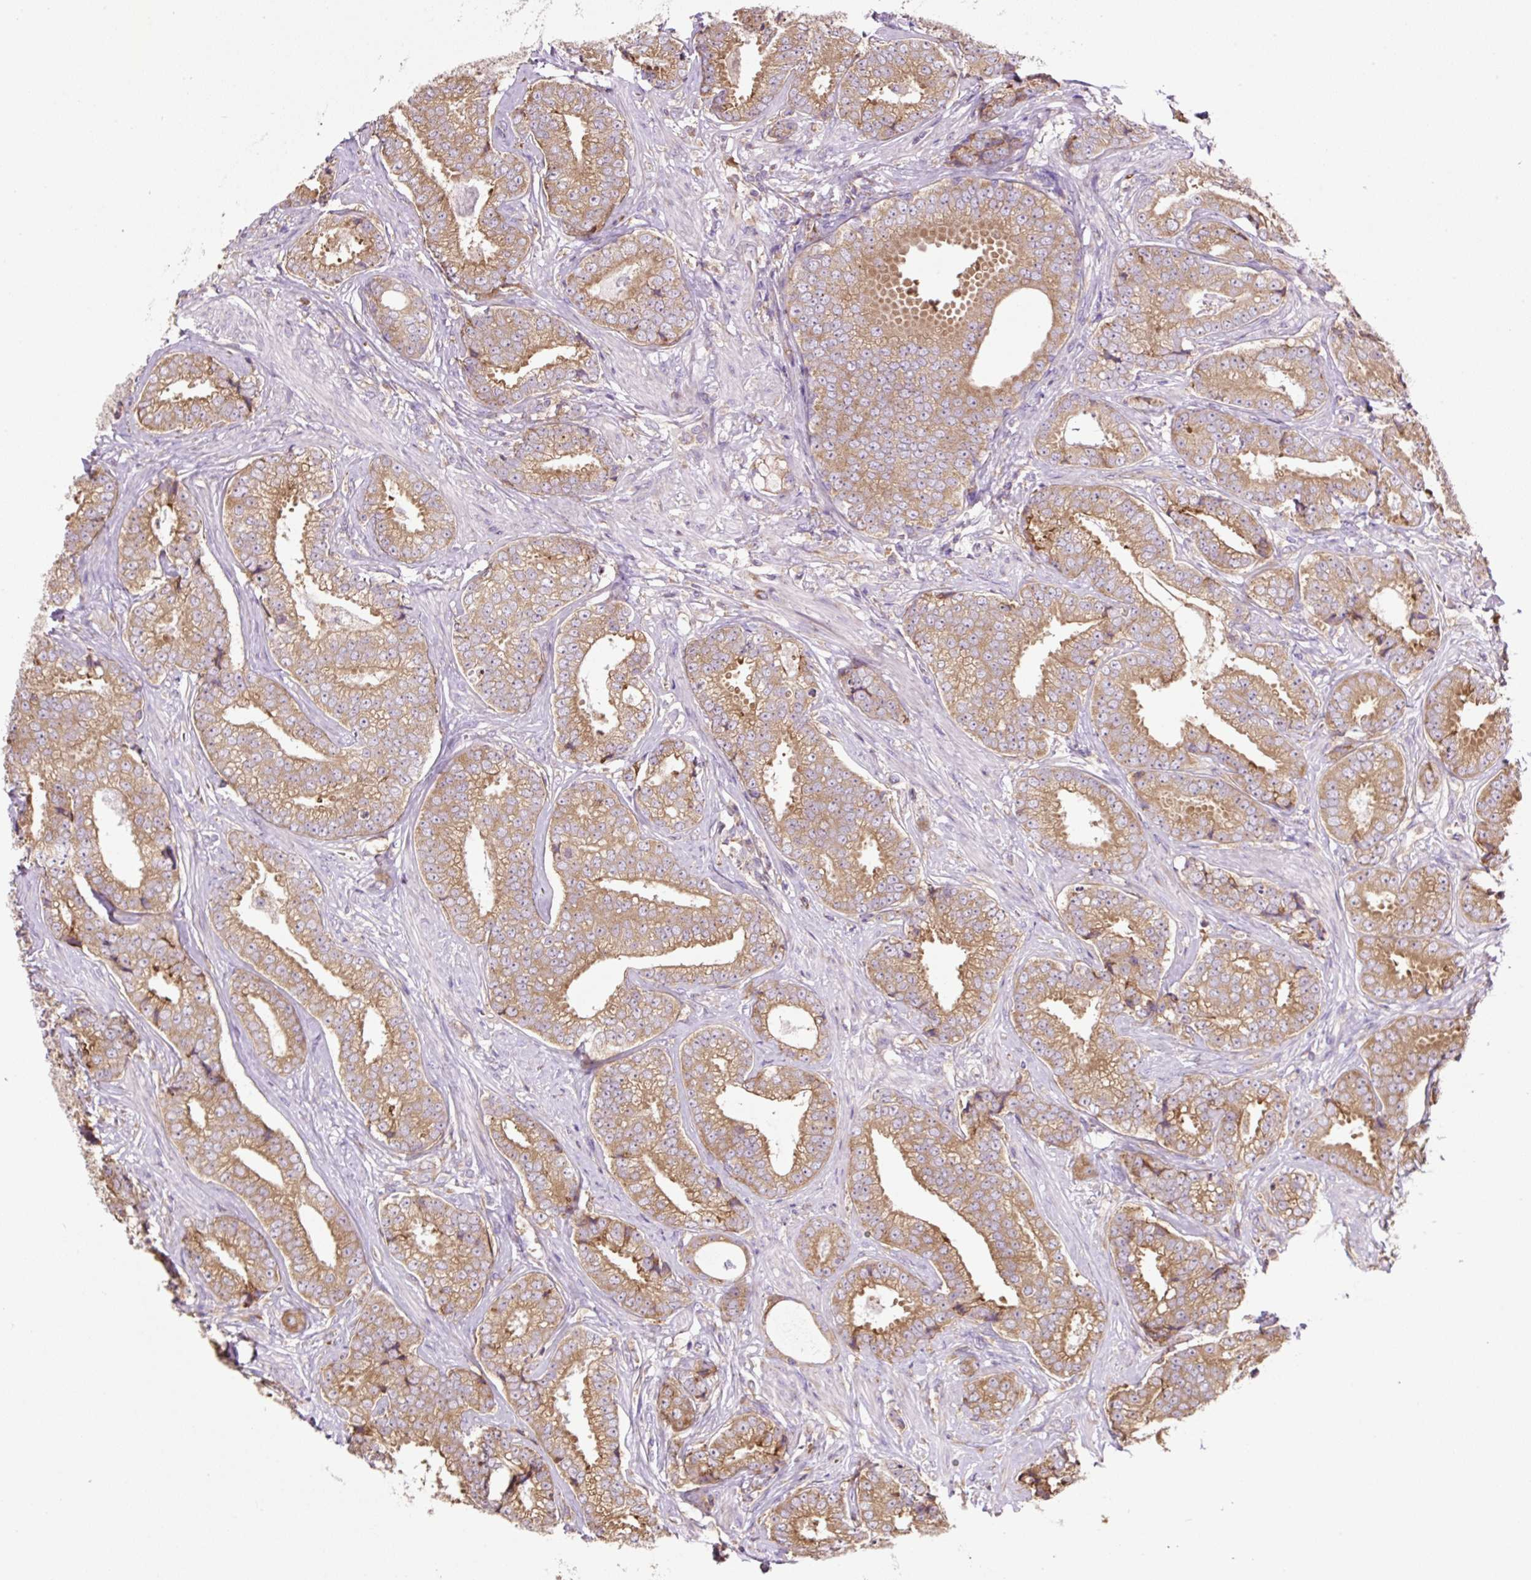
{"staining": {"intensity": "moderate", "quantity": ">75%", "location": "cytoplasmic/membranous"}, "tissue": "prostate cancer", "cell_type": "Tumor cells", "image_type": "cancer", "snomed": [{"axis": "morphology", "description": "Adenocarcinoma, Low grade"}, {"axis": "topography", "description": "Prostate"}], "caption": "Human prostate cancer (low-grade adenocarcinoma) stained for a protein (brown) reveals moderate cytoplasmic/membranous positive expression in about >75% of tumor cells.", "gene": "RPS23", "patient": {"sex": "male", "age": 63}}